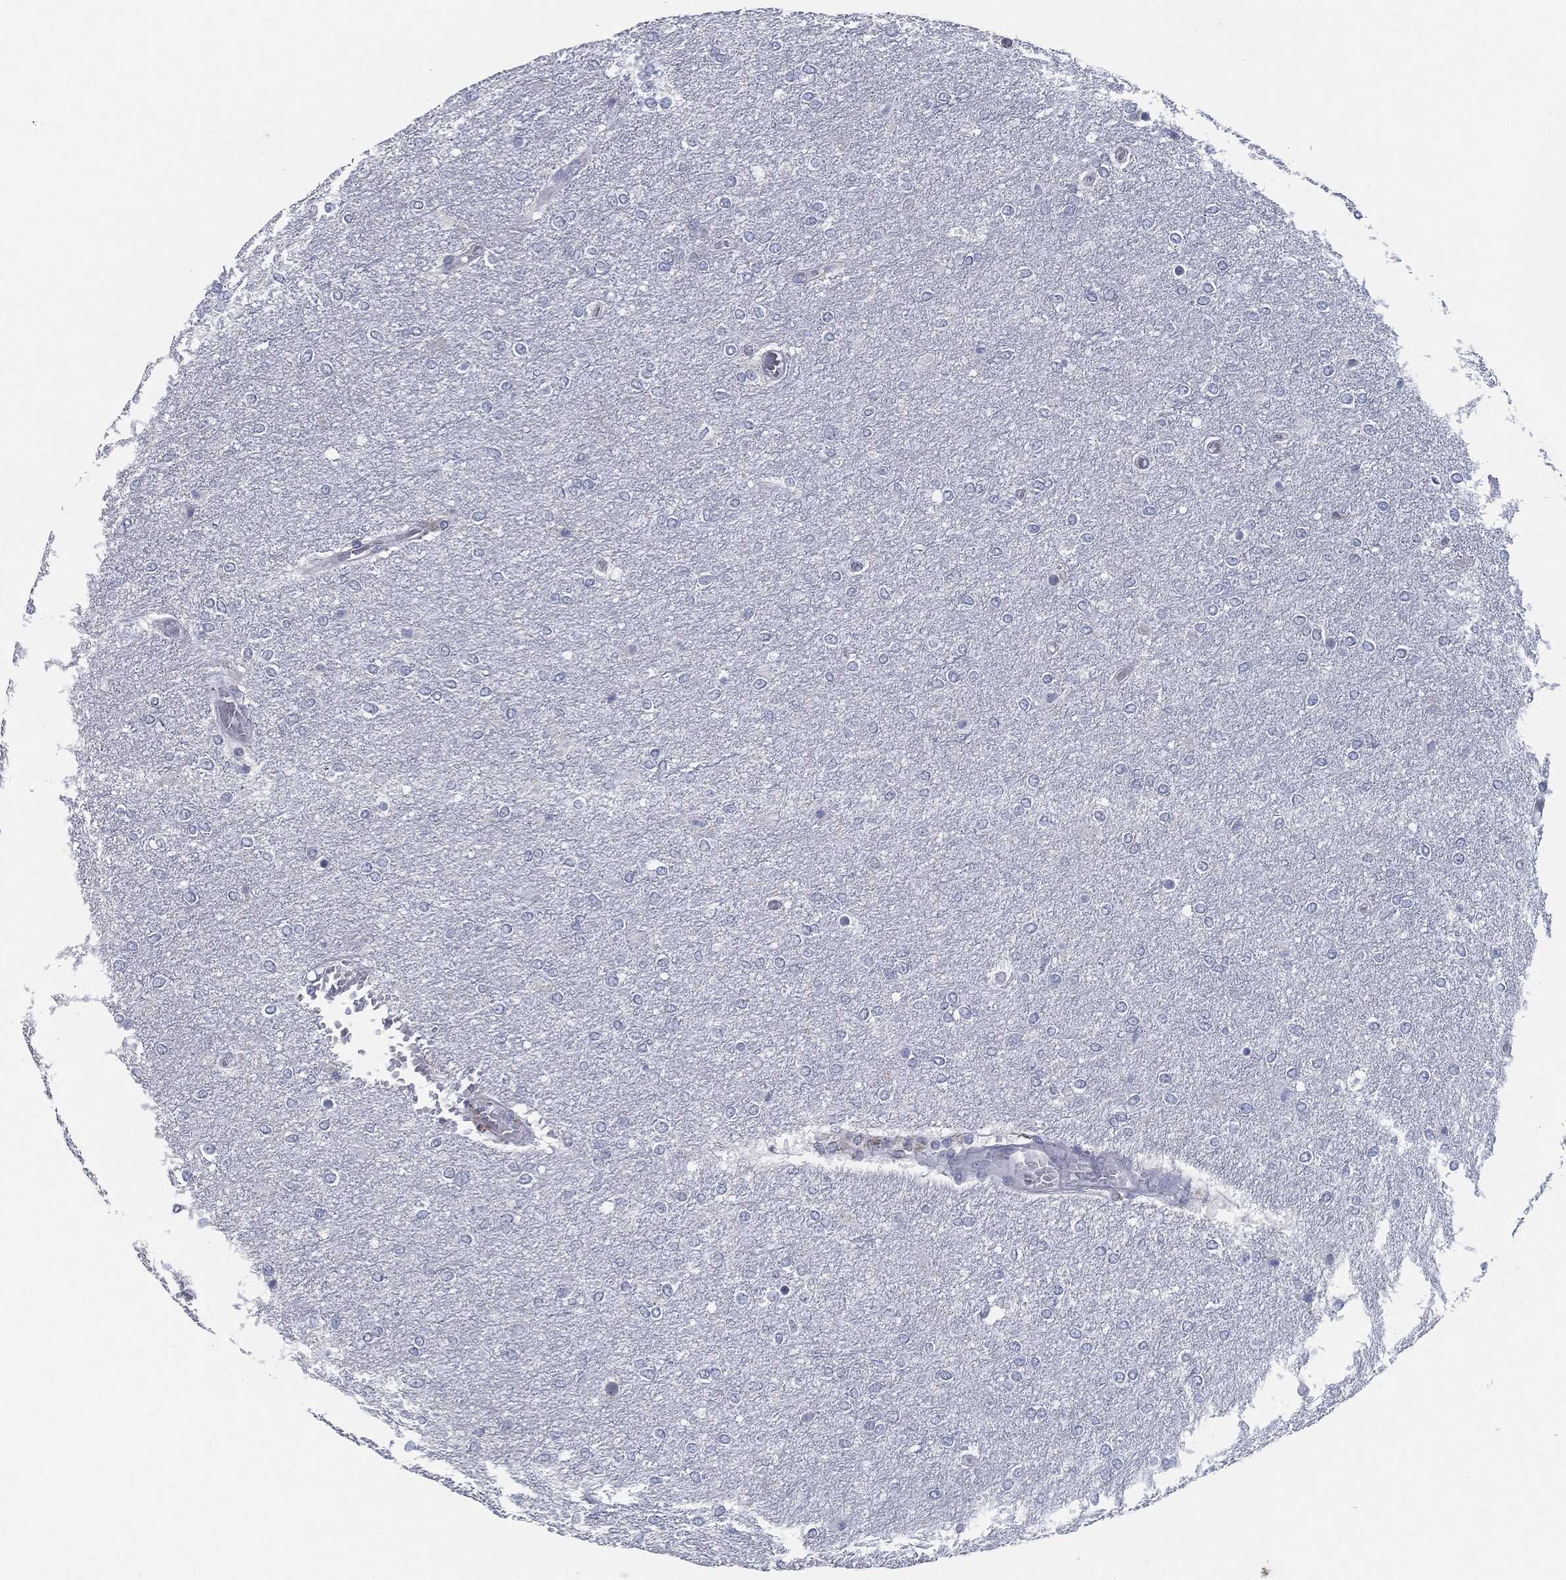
{"staining": {"intensity": "negative", "quantity": "none", "location": "none"}, "tissue": "glioma", "cell_type": "Tumor cells", "image_type": "cancer", "snomed": [{"axis": "morphology", "description": "Glioma, malignant, High grade"}, {"axis": "topography", "description": "Brain"}], "caption": "DAB immunohistochemical staining of malignant glioma (high-grade) shows no significant positivity in tumor cells.", "gene": "PROM1", "patient": {"sex": "female", "age": 61}}